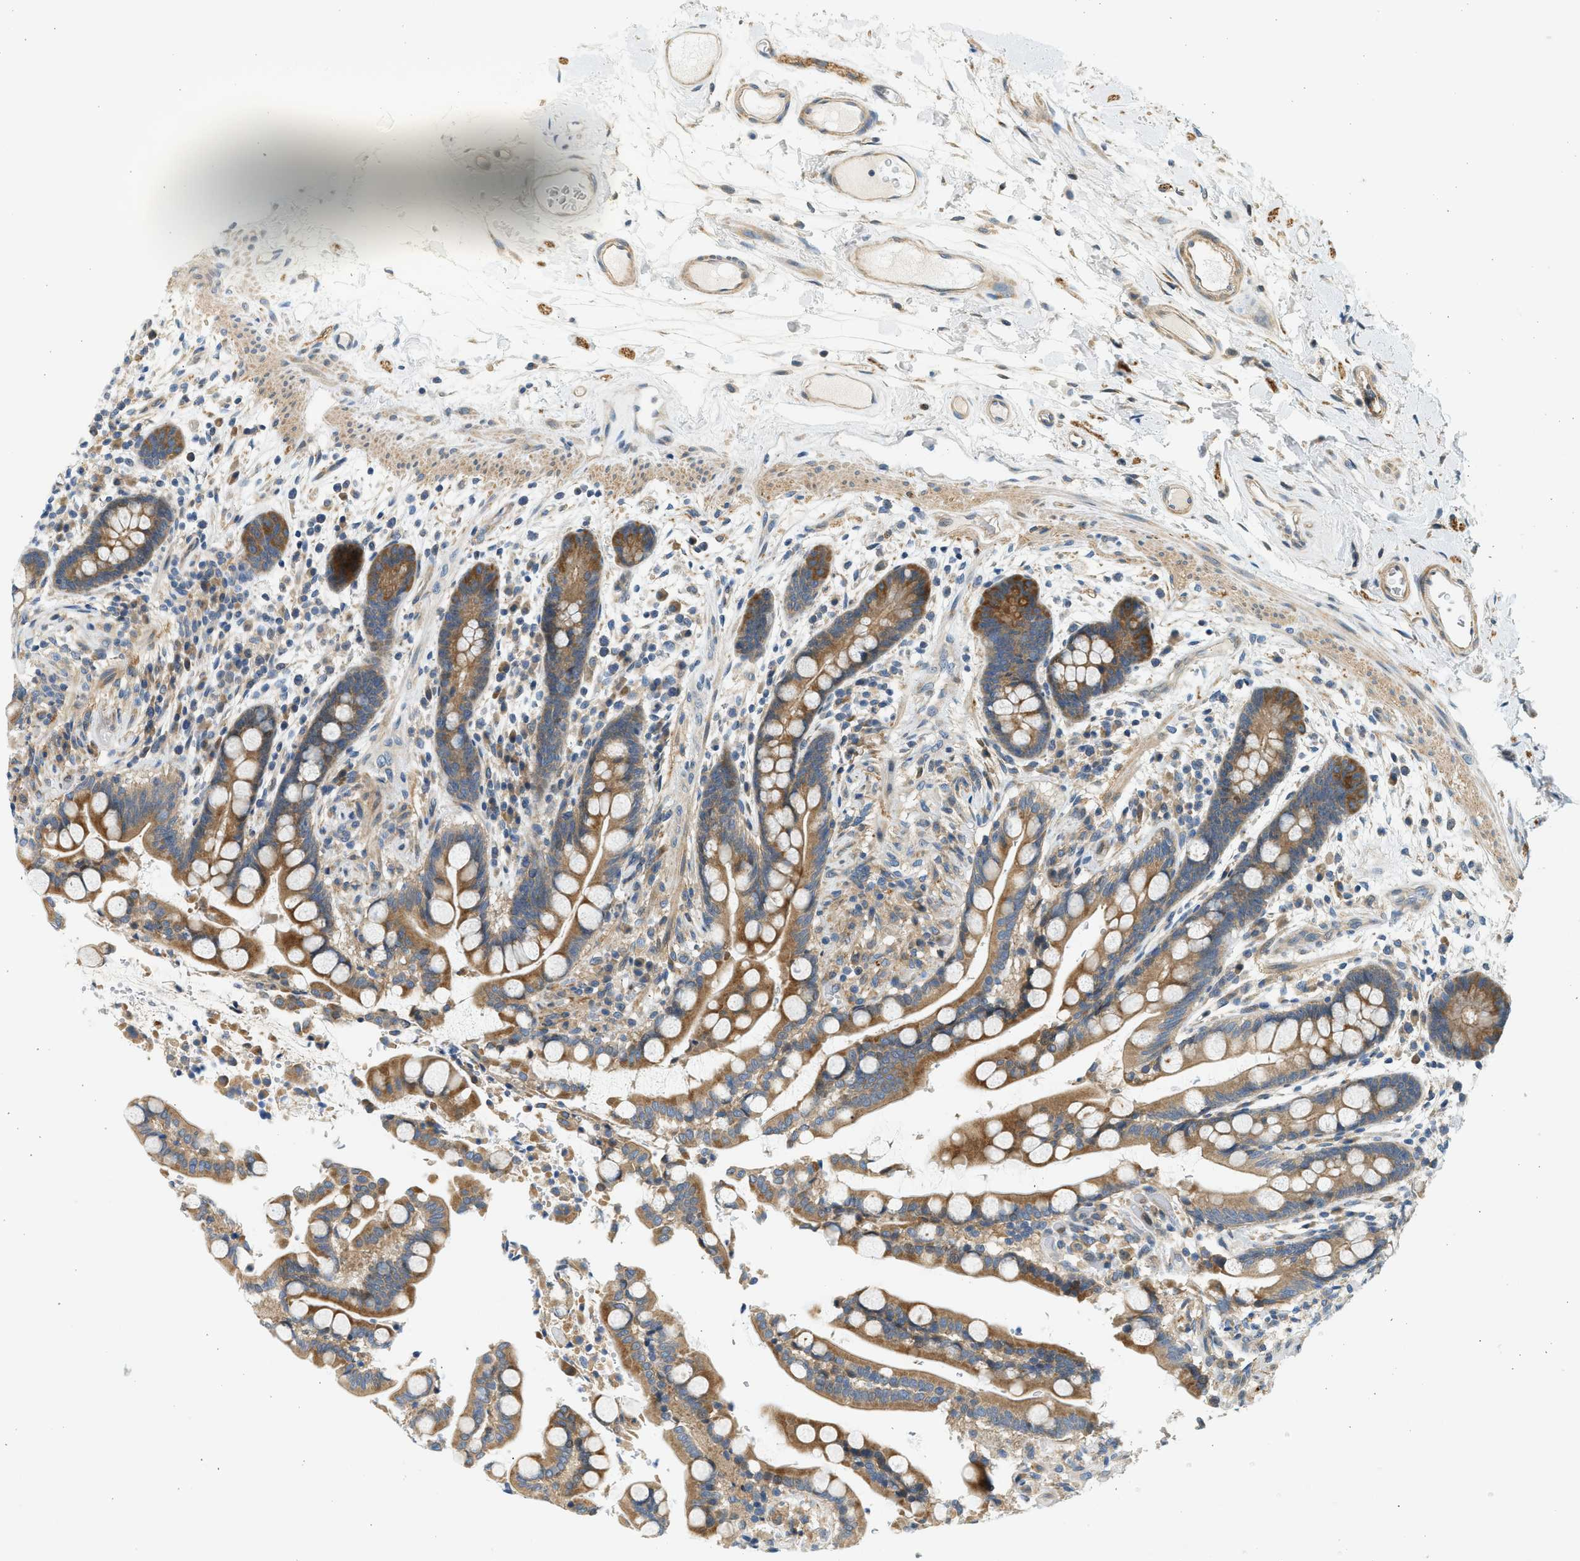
{"staining": {"intensity": "moderate", "quantity": ">75%", "location": "cytoplasmic/membranous"}, "tissue": "colon", "cell_type": "Endothelial cells", "image_type": "normal", "snomed": [{"axis": "morphology", "description": "Normal tissue, NOS"}, {"axis": "topography", "description": "Colon"}], "caption": "Immunohistochemistry (IHC) staining of normal colon, which reveals medium levels of moderate cytoplasmic/membranous expression in about >75% of endothelial cells indicating moderate cytoplasmic/membranous protein staining. The staining was performed using DAB (brown) for protein detection and nuclei were counterstained in hematoxylin (blue).", "gene": "KDELR2", "patient": {"sex": "male", "age": 73}}